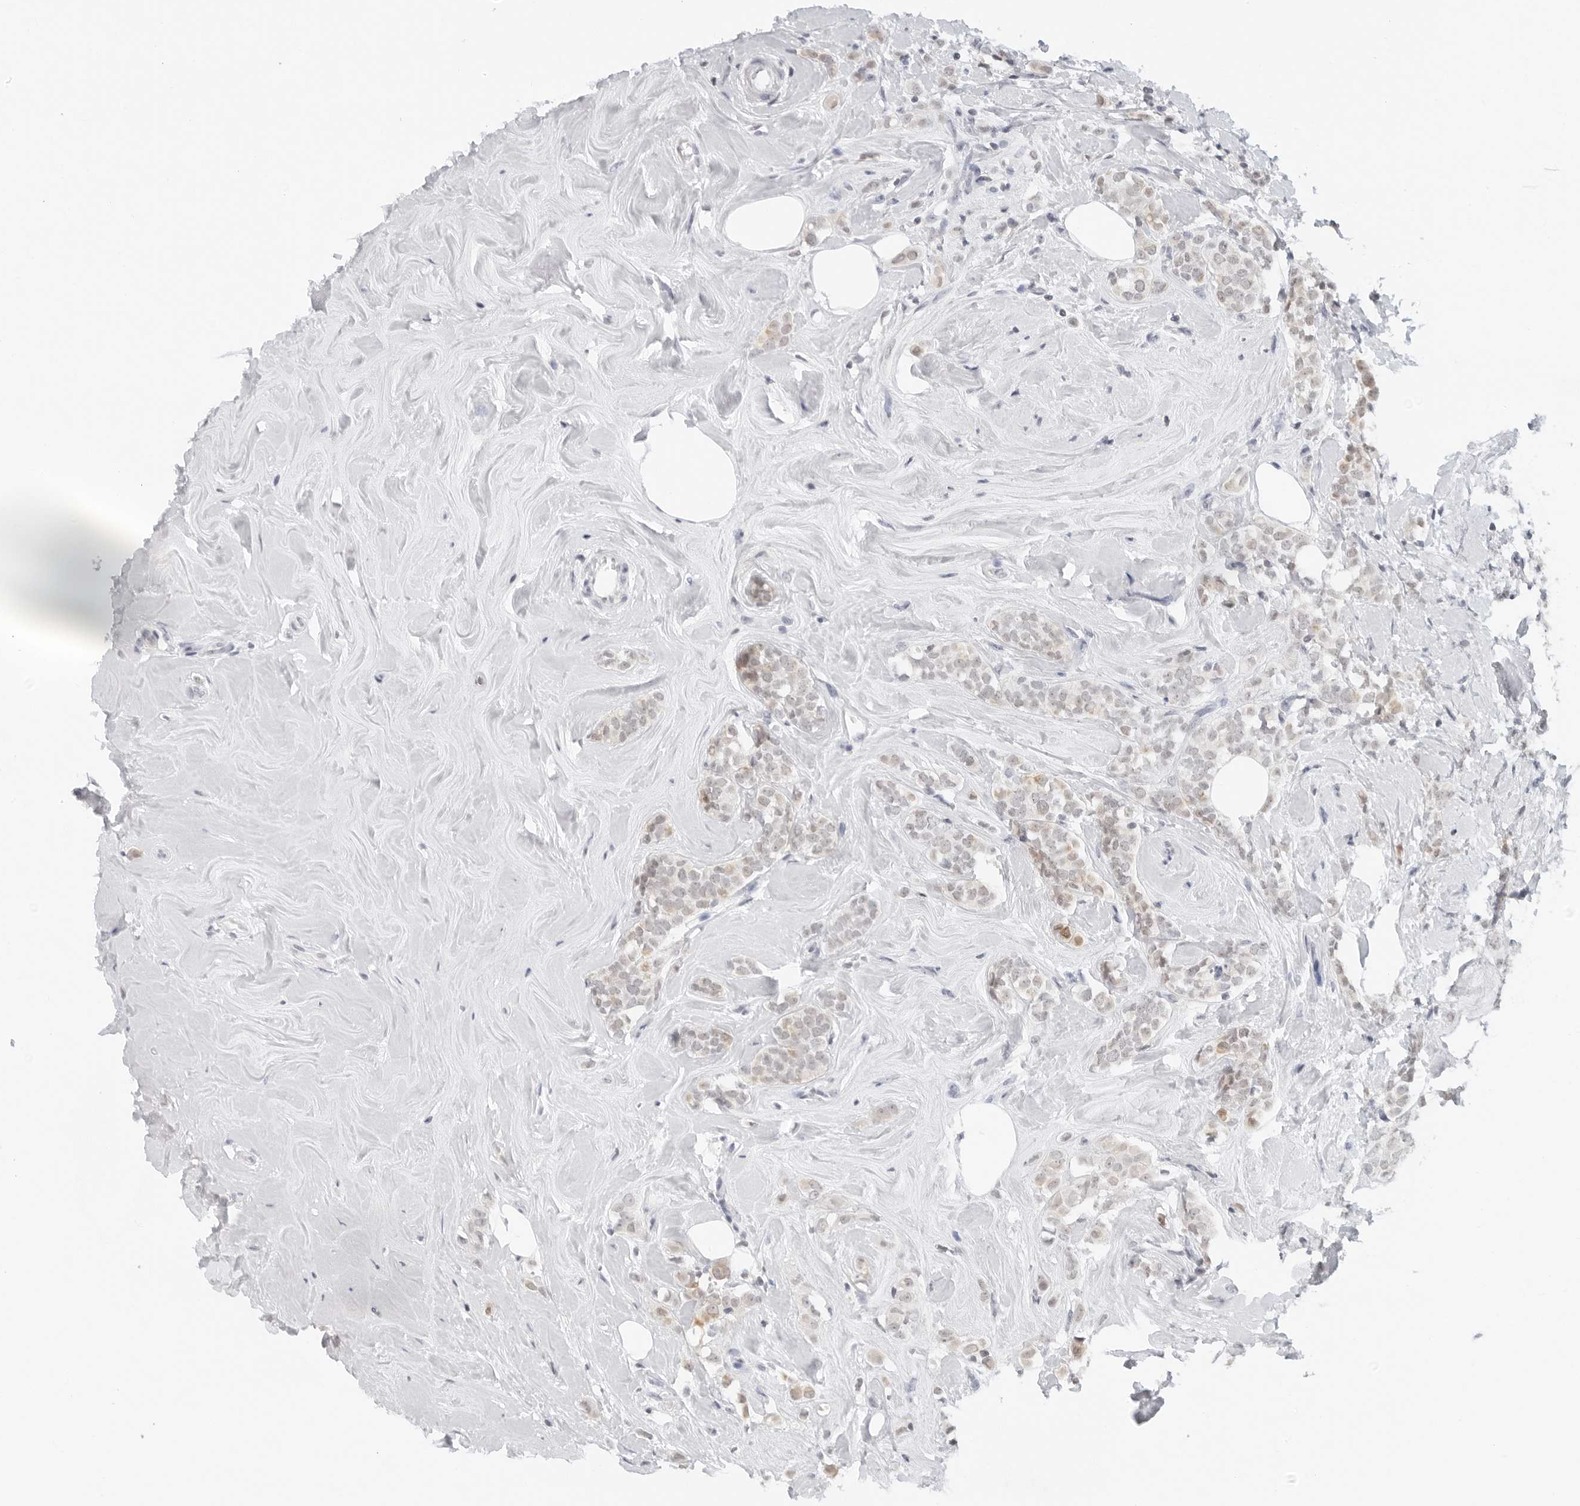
{"staining": {"intensity": "weak", "quantity": "<25%", "location": "cytoplasmic/membranous"}, "tissue": "breast cancer", "cell_type": "Tumor cells", "image_type": "cancer", "snomed": [{"axis": "morphology", "description": "Lobular carcinoma"}, {"axis": "topography", "description": "Breast"}], "caption": "High magnification brightfield microscopy of lobular carcinoma (breast) stained with DAB (3,3'-diaminobenzidine) (brown) and counterstained with hematoxylin (blue): tumor cells show no significant expression.", "gene": "FLG2", "patient": {"sex": "female", "age": 47}}